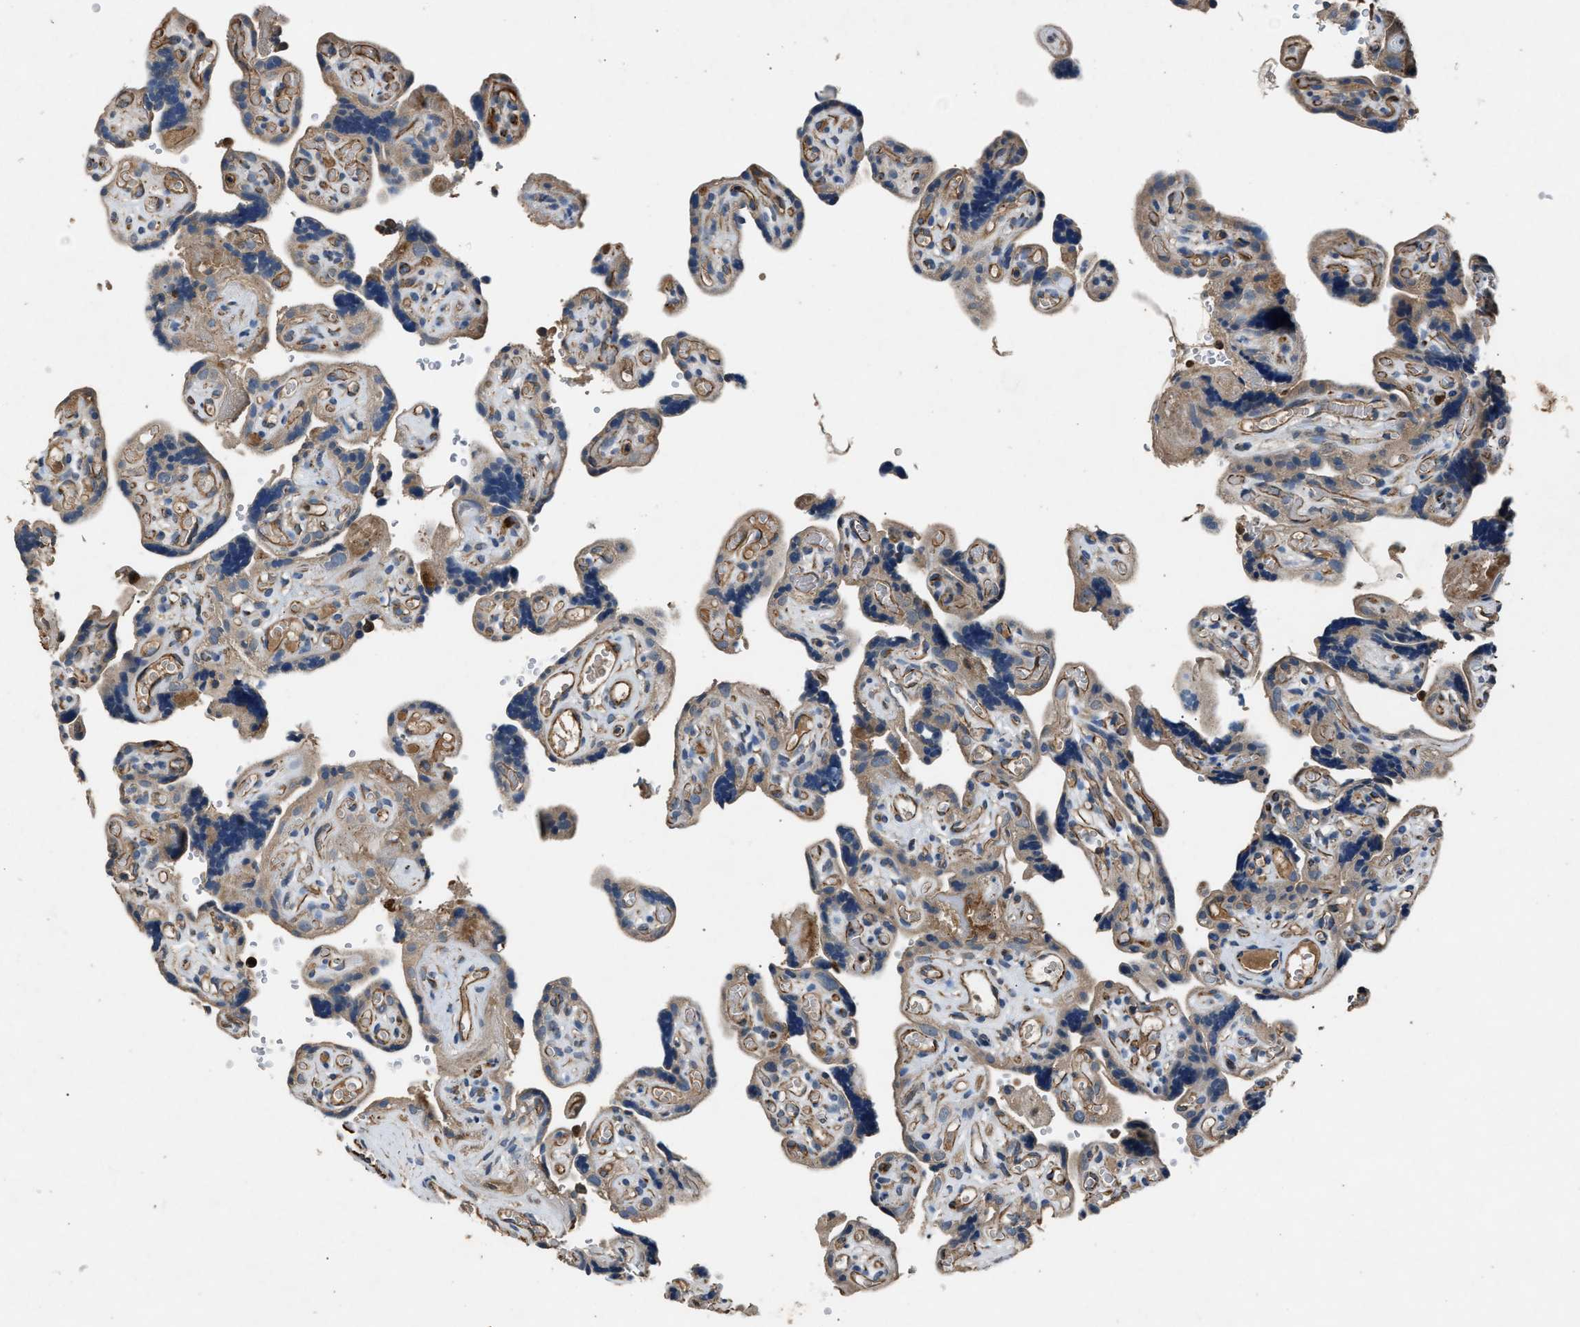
{"staining": {"intensity": "moderate", "quantity": ">75%", "location": "cytoplasmic/membranous"}, "tissue": "placenta", "cell_type": "Decidual cells", "image_type": "normal", "snomed": [{"axis": "morphology", "description": "Normal tissue, NOS"}, {"axis": "topography", "description": "Placenta"}], "caption": "Placenta stained for a protein displays moderate cytoplasmic/membranous positivity in decidual cells. The staining was performed using DAB (3,3'-diaminobenzidine), with brown indicating positive protein expression. Nuclei are stained blue with hematoxylin.", "gene": "PPID", "patient": {"sex": "female", "age": 30}}